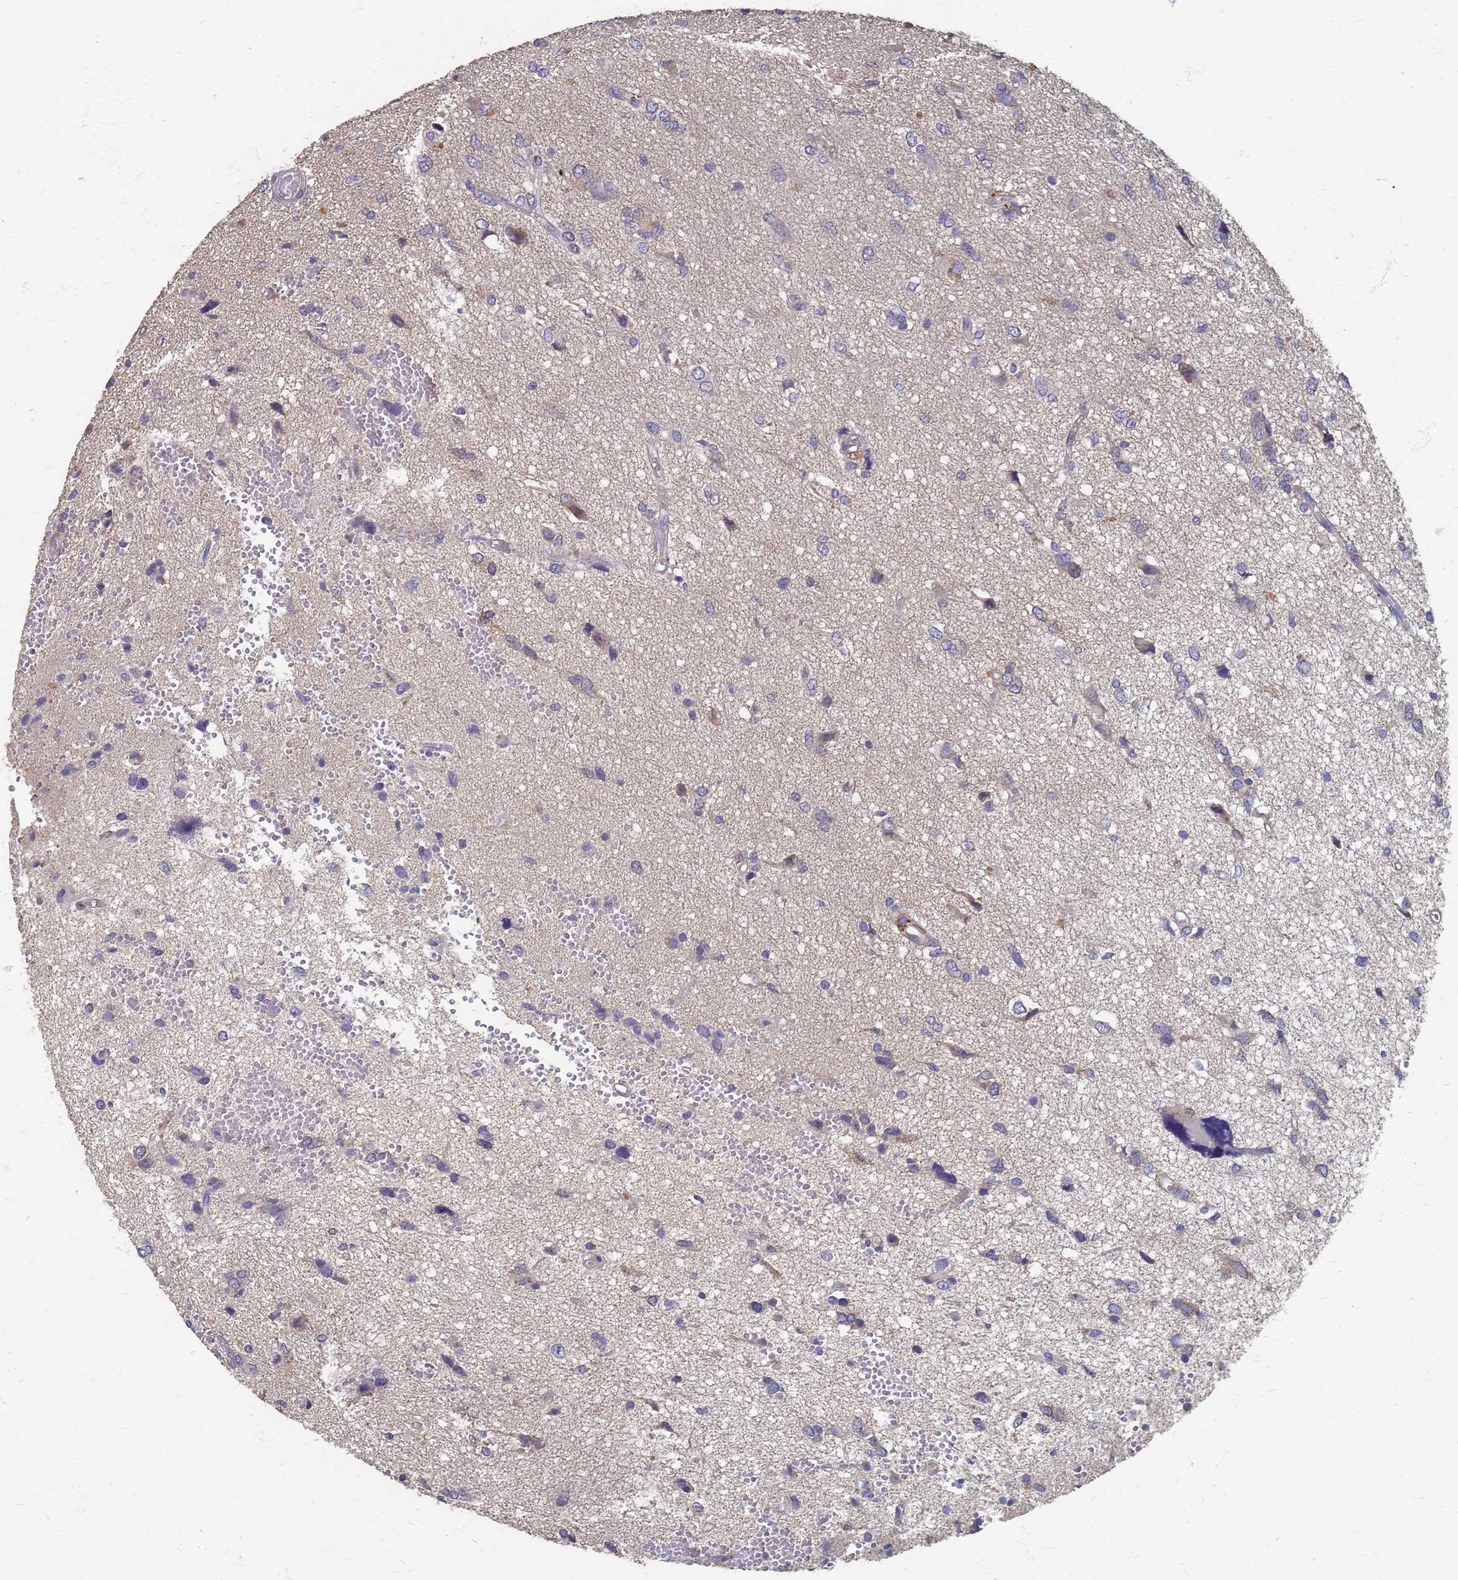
{"staining": {"intensity": "negative", "quantity": "none", "location": "none"}, "tissue": "glioma", "cell_type": "Tumor cells", "image_type": "cancer", "snomed": [{"axis": "morphology", "description": "Glioma, malignant, High grade"}, {"axis": "topography", "description": "Brain"}], "caption": "Tumor cells show no significant staining in glioma.", "gene": "KRCC1", "patient": {"sex": "female", "age": 59}}